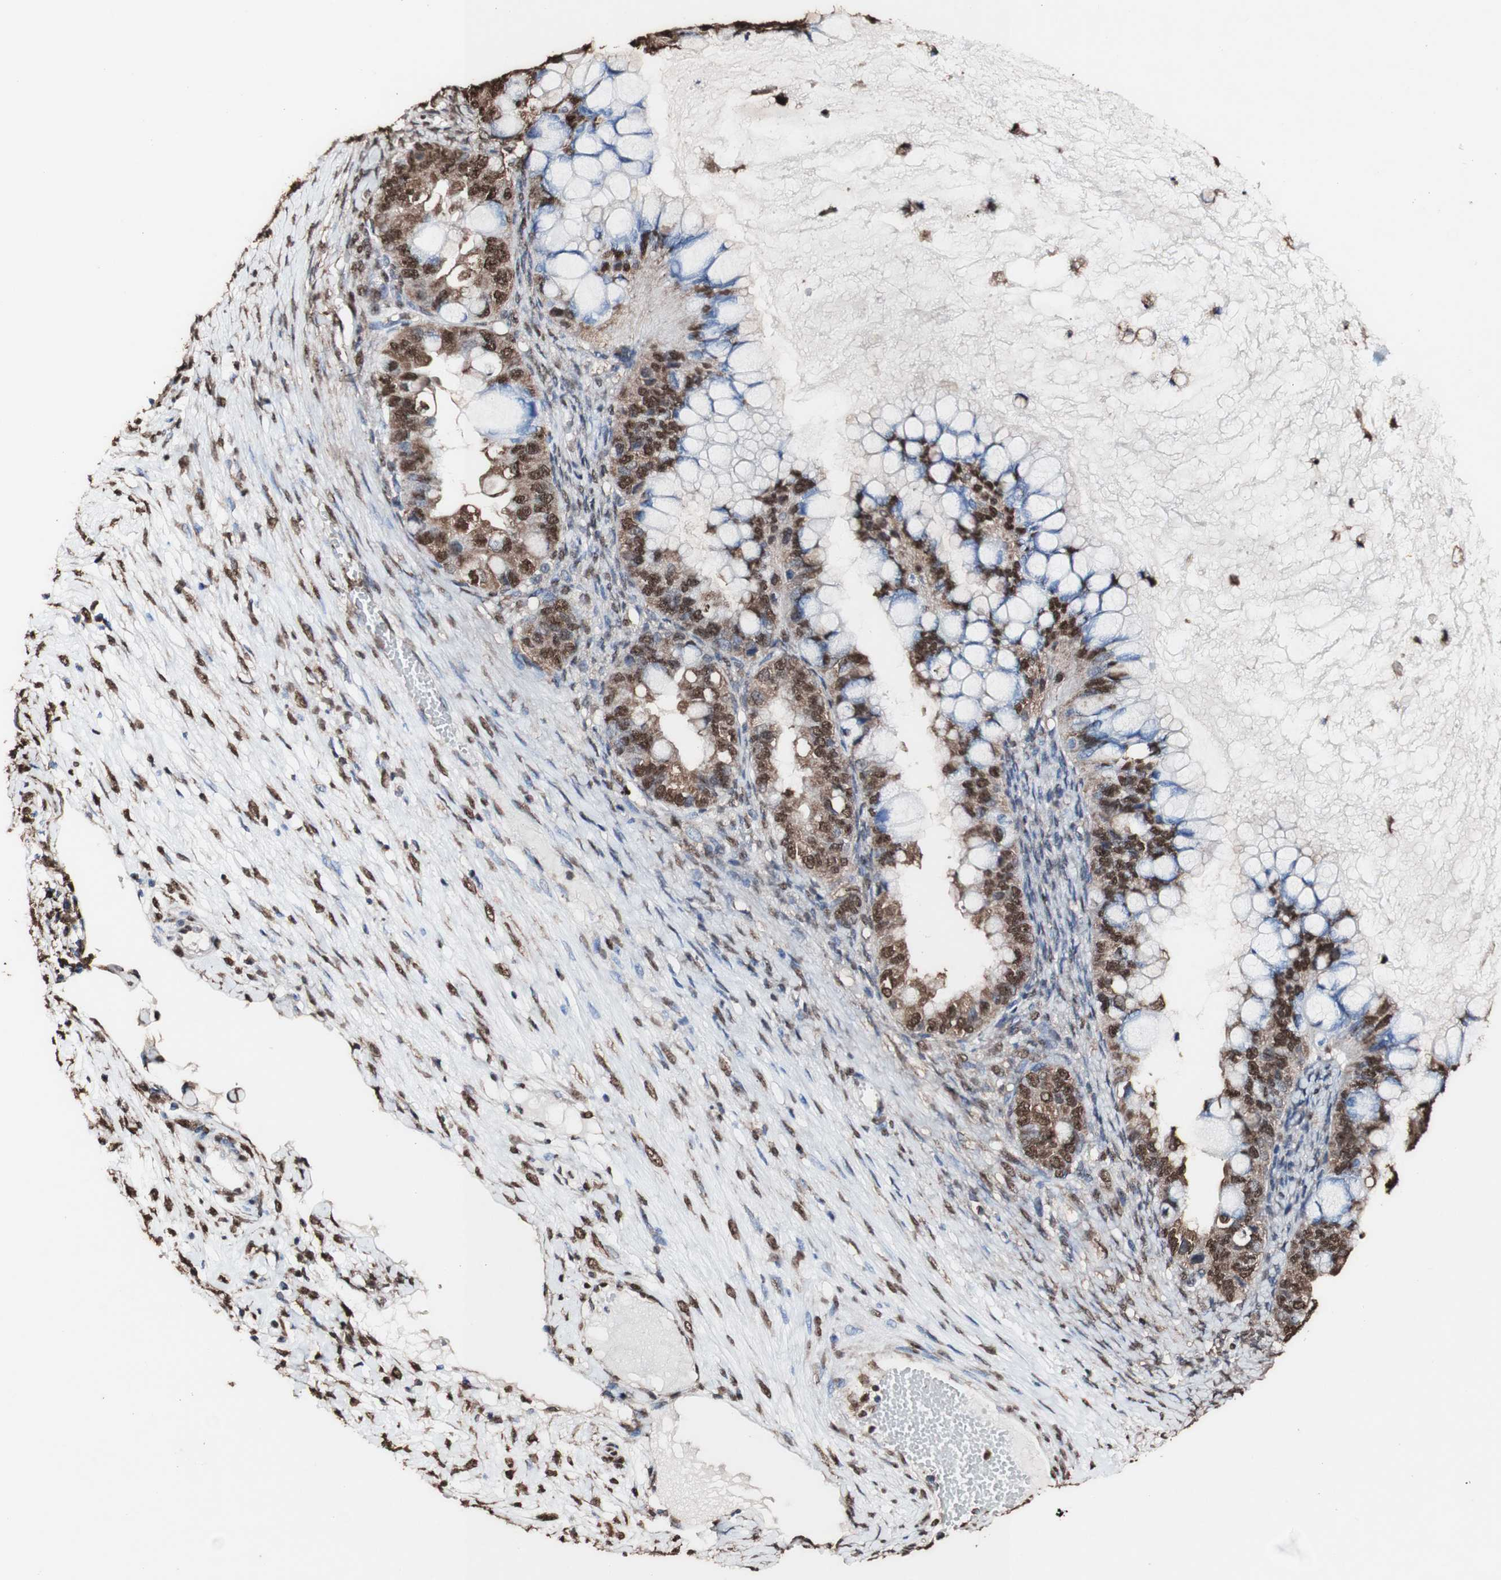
{"staining": {"intensity": "strong", "quantity": ">75%", "location": "cytoplasmic/membranous,nuclear"}, "tissue": "ovarian cancer", "cell_type": "Tumor cells", "image_type": "cancer", "snomed": [{"axis": "morphology", "description": "Cystadenocarcinoma, mucinous, NOS"}, {"axis": "topography", "description": "Ovary"}], "caption": "Strong cytoplasmic/membranous and nuclear positivity is identified in about >75% of tumor cells in mucinous cystadenocarcinoma (ovarian). Using DAB (3,3'-diaminobenzidine) (brown) and hematoxylin (blue) stains, captured at high magnification using brightfield microscopy.", "gene": "PIDD1", "patient": {"sex": "female", "age": 80}}